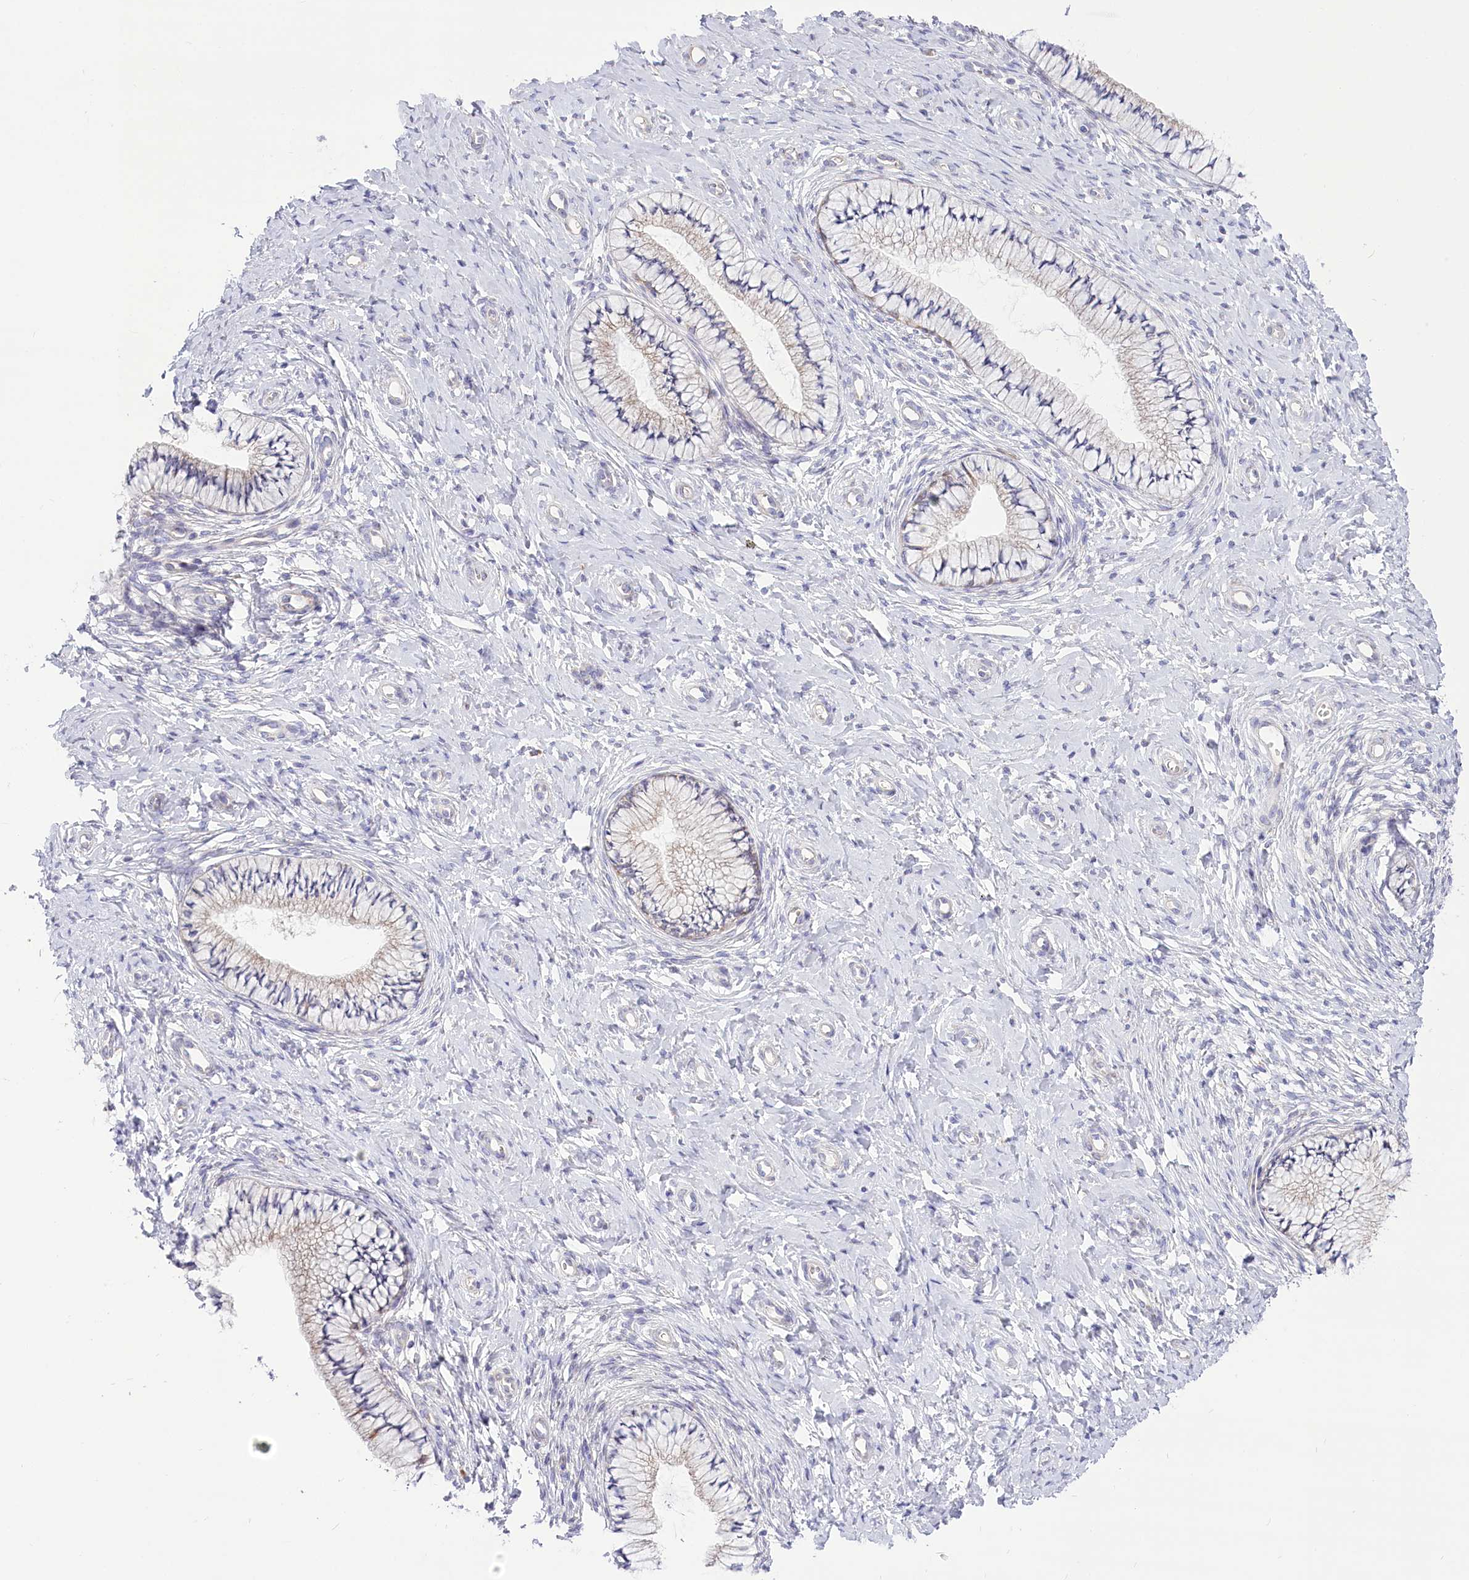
{"staining": {"intensity": "moderate", "quantity": "<25%", "location": "cytoplasmic/membranous"}, "tissue": "cervix", "cell_type": "Glandular cells", "image_type": "normal", "snomed": [{"axis": "morphology", "description": "Normal tissue, NOS"}, {"axis": "topography", "description": "Cervix"}], "caption": "There is low levels of moderate cytoplasmic/membranous expression in glandular cells of benign cervix, as demonstrated by immunohistochemical staining (brown color).", "gene": "STT3B", "patient": {"sex": "female", "age": 36}}